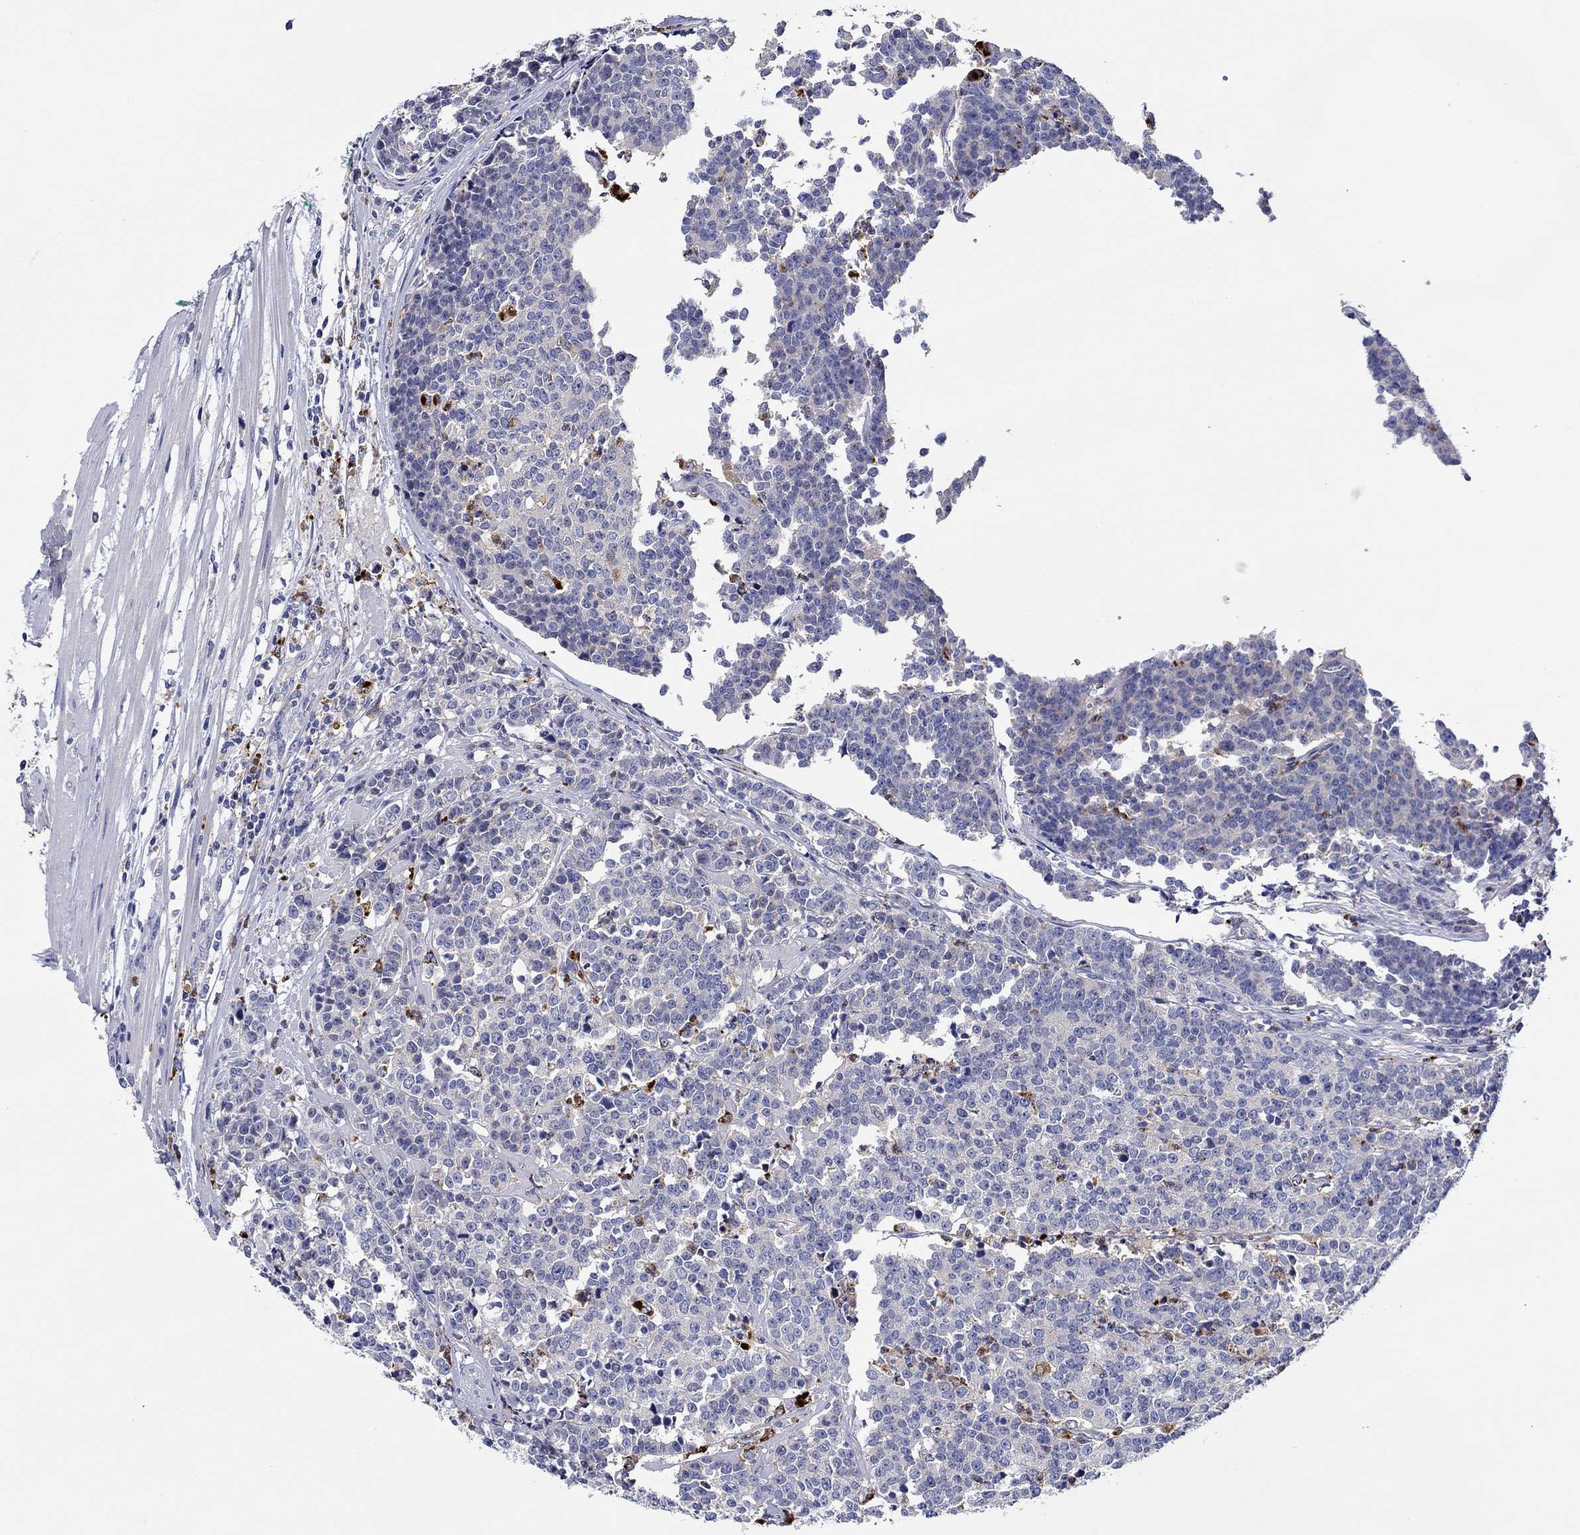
{"staining": {"intensity": "negative", "quantity": "none", "location": "none"}, "tissue": "prostate cancer", "cell_type": "Tumor cells", "image_type": "cancer", "snomed": [{"axis": "morphology", "description": "Adenocarcinoma, NOS"}, {"axis": "topography", "description": "Prostate"}], "caption": "High power microscopy image of an IHC image of prostate cancer (adenocarcinoma), revealing no significant staining in tumor cells. (DAB IHC with hematoxylin counter stain).", "gene": "CHIT1", "patient": {"sex": "male", "age": 67}}